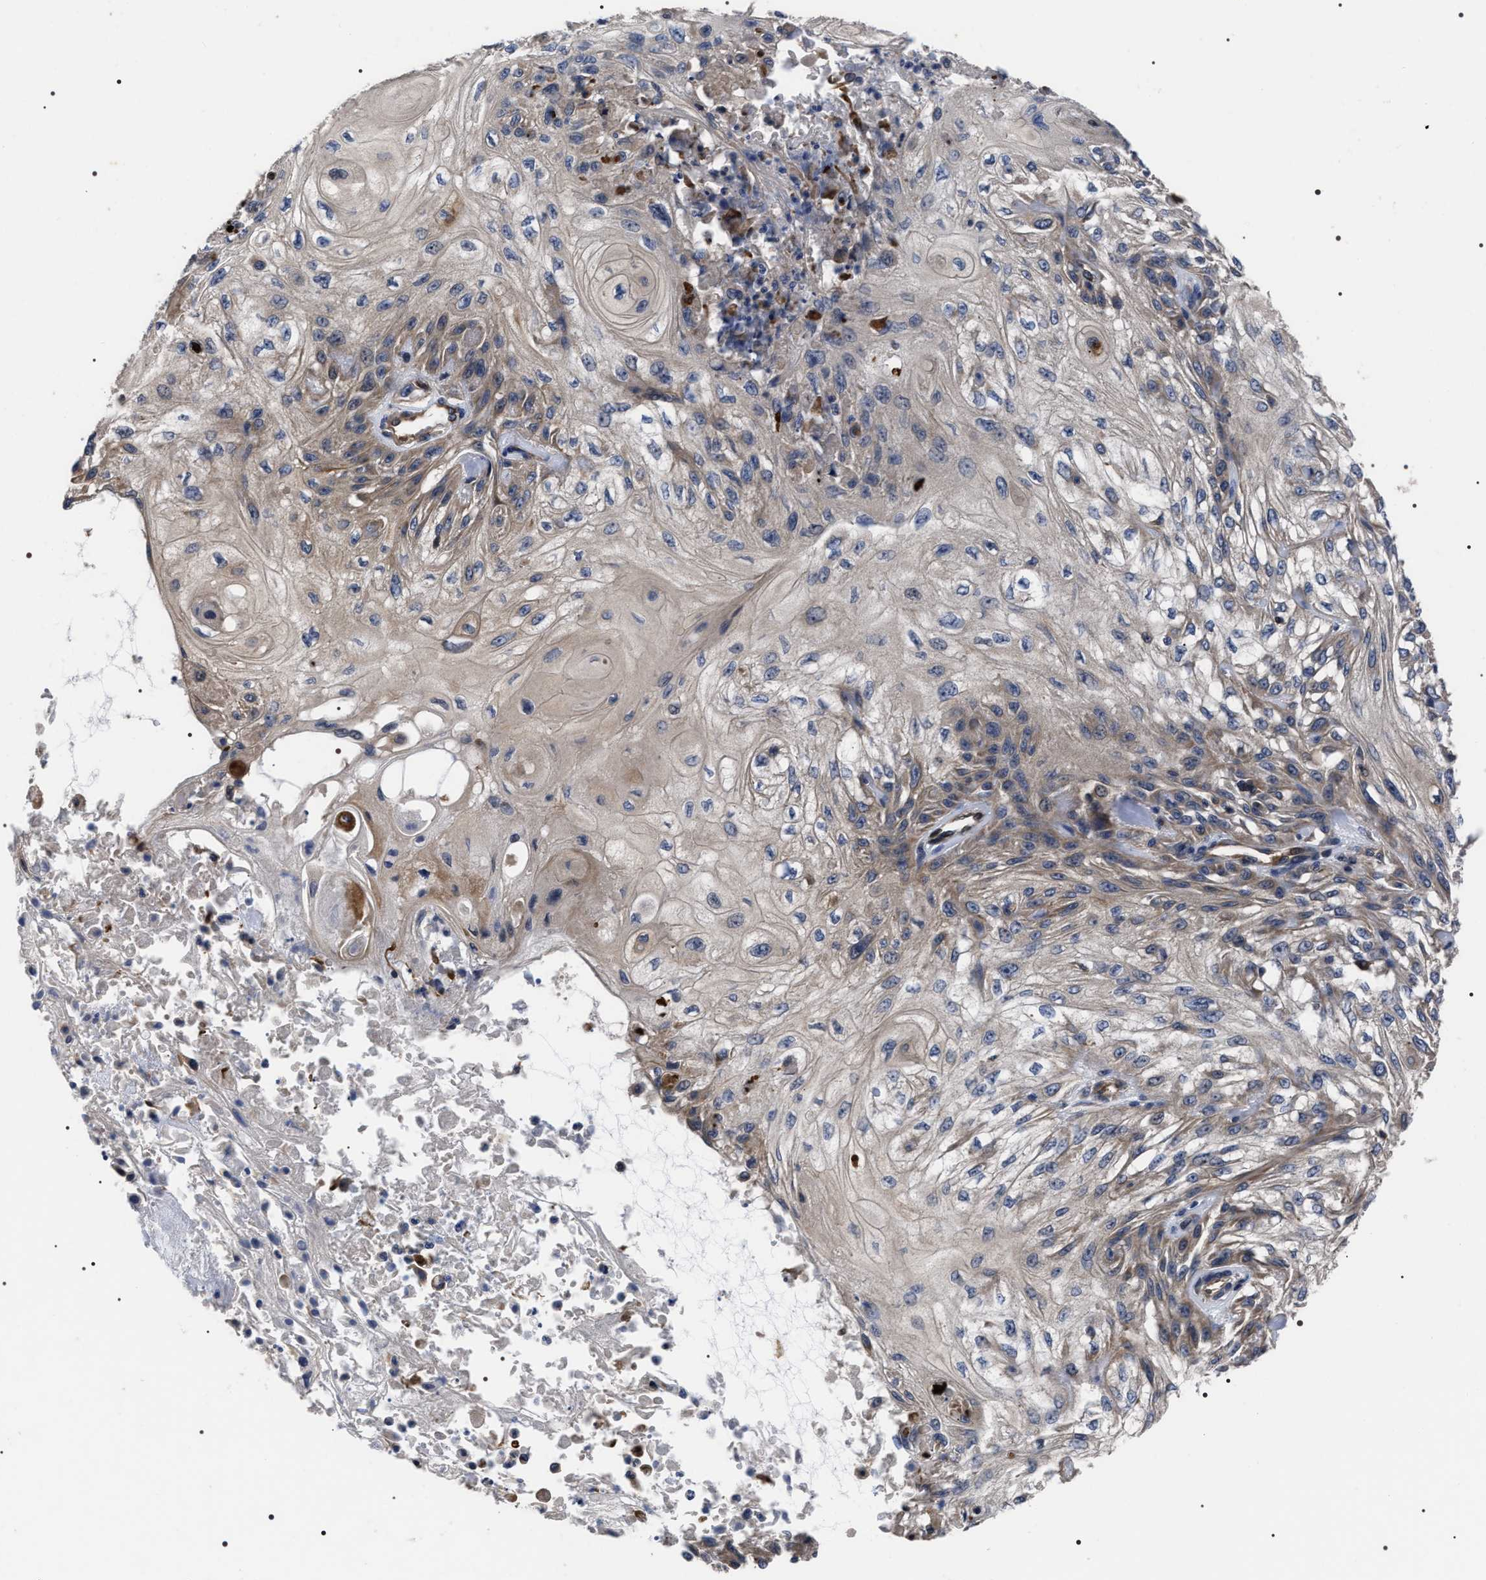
{"staining": {"intensity": "weak", "quantity": "25%-75%", "location": "cytoplasmic/membranous"}, "tissue": "skin cancer", "cell_type": "Tumor cells", "image_type": "cancer", "snomed": [{"axis": "morphology", "description": "Squamous cell carcinoma, NOS"}, {"axis": "morphology", "description": "Squamous cell carcinoma, metastatic, NOS"}, {"axis": "topography", "description": "Skin"}, {"axis": "topography", "description": "Lymph node"}], "caption": "Tumor cells display low levels of weak cytoplasmic/membranous expression in approximately 25%-75% of cells in skin squamous cell carcinoma.", "gene": "MIS18A", "patient": {"sex": "male", "age": 75}}